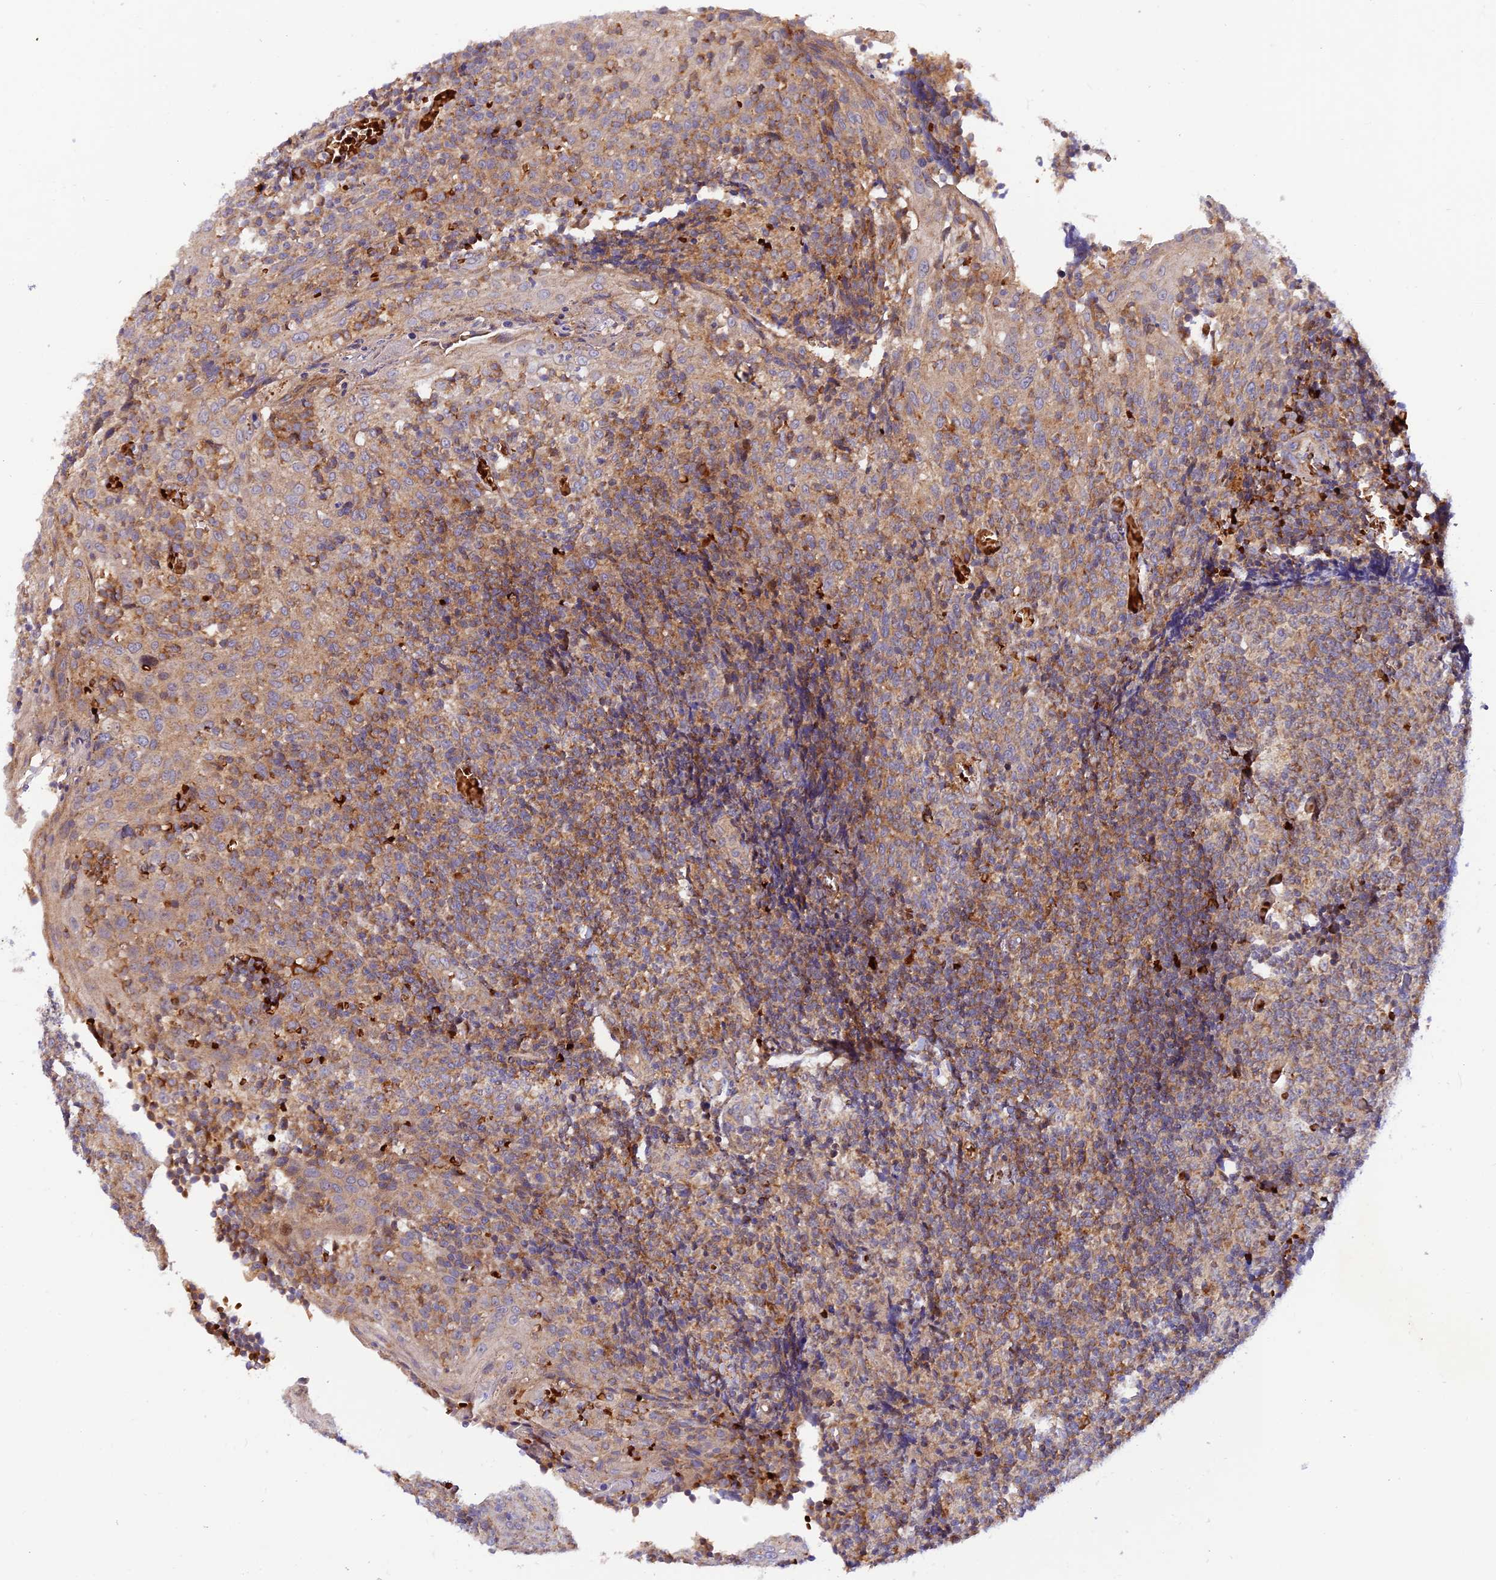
{"staining": {"intensity": "moderate", "quantity": "<25%", "location": "cytoplasmic/membranous"}, "tissue": "tonsil", "cell_type": "Germinal center cells", "image_type": "normal", "snomed": [{"axis": "morphology", "description": "Normal tissue, NOS"}, {"axis": "topography", "description": "Tonsil"}], "caption": "Immunohistochemistry (IHC) micrograph of normal human tonsil stained for a protein (brown), which displays low levels of moderate cytoplasmic/membranous staining in approximately <25% of germinal center cells.", "gene": "WDFY4", "patient": {"sex": "female", "age": 19}}